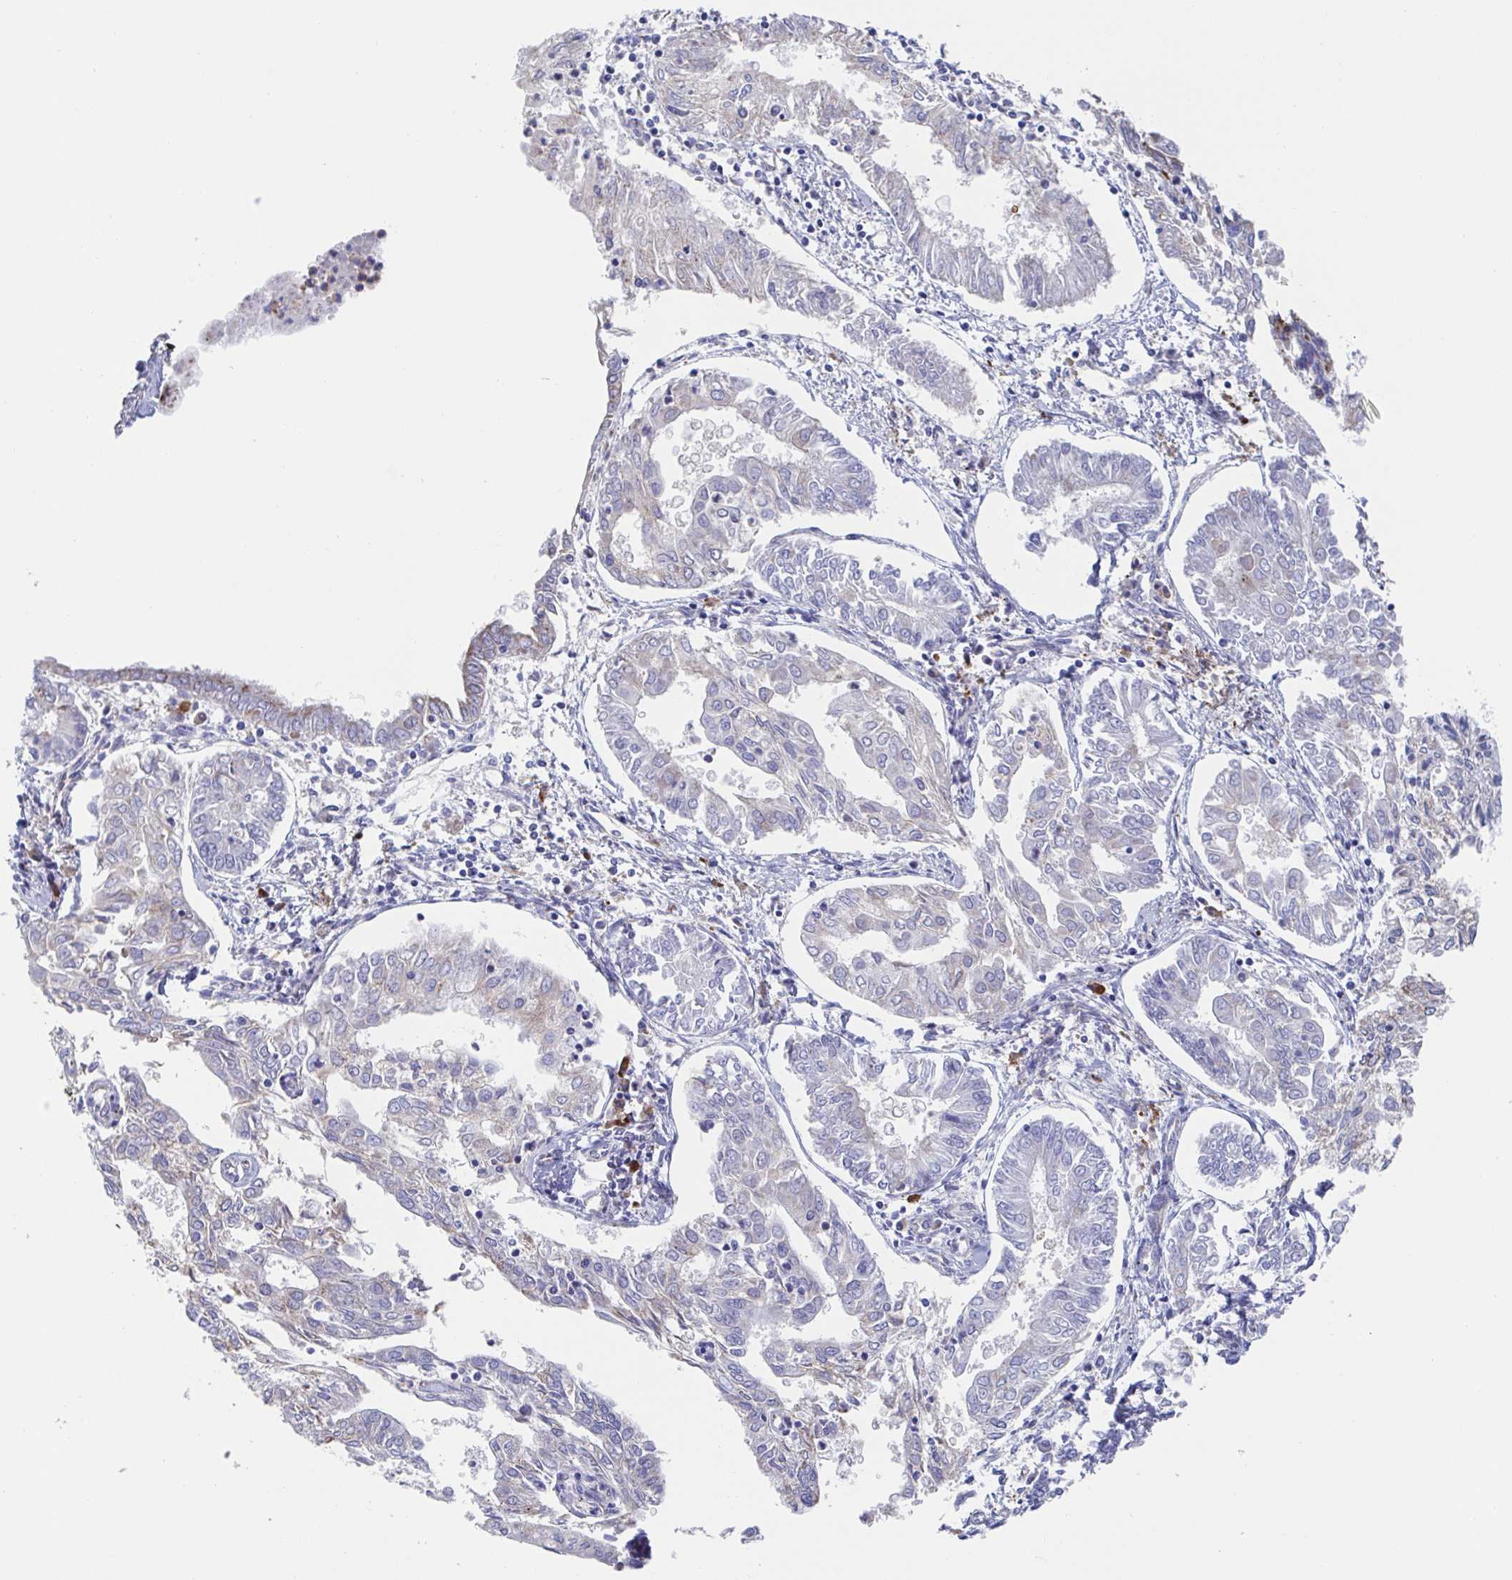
{"staining": {"intensity": "negative", "quantity": "none", "location": "none"}, "tissue": "endometrial cancer", "cell_type": "Tumor cells", "image_type": "cancer", "snomed": [{"axis": "morphology", "description": "Adenocarcinoma, NOS"}, {"axis": "topography", "description": "Endometrium"}], "caption": "Immunohistochemistry image of neoplastic tissue: human endometrial cancer stained with DAB (3,3'-diaminobenzidine) shows no significant protein positivity in tumor cells. (DAB (3,3'-diaminobenzidine) immunohistochemistry with hematoxylin counter stain).", "gene": "KLC3", "patient": {"sex": "female", "age": 68}}